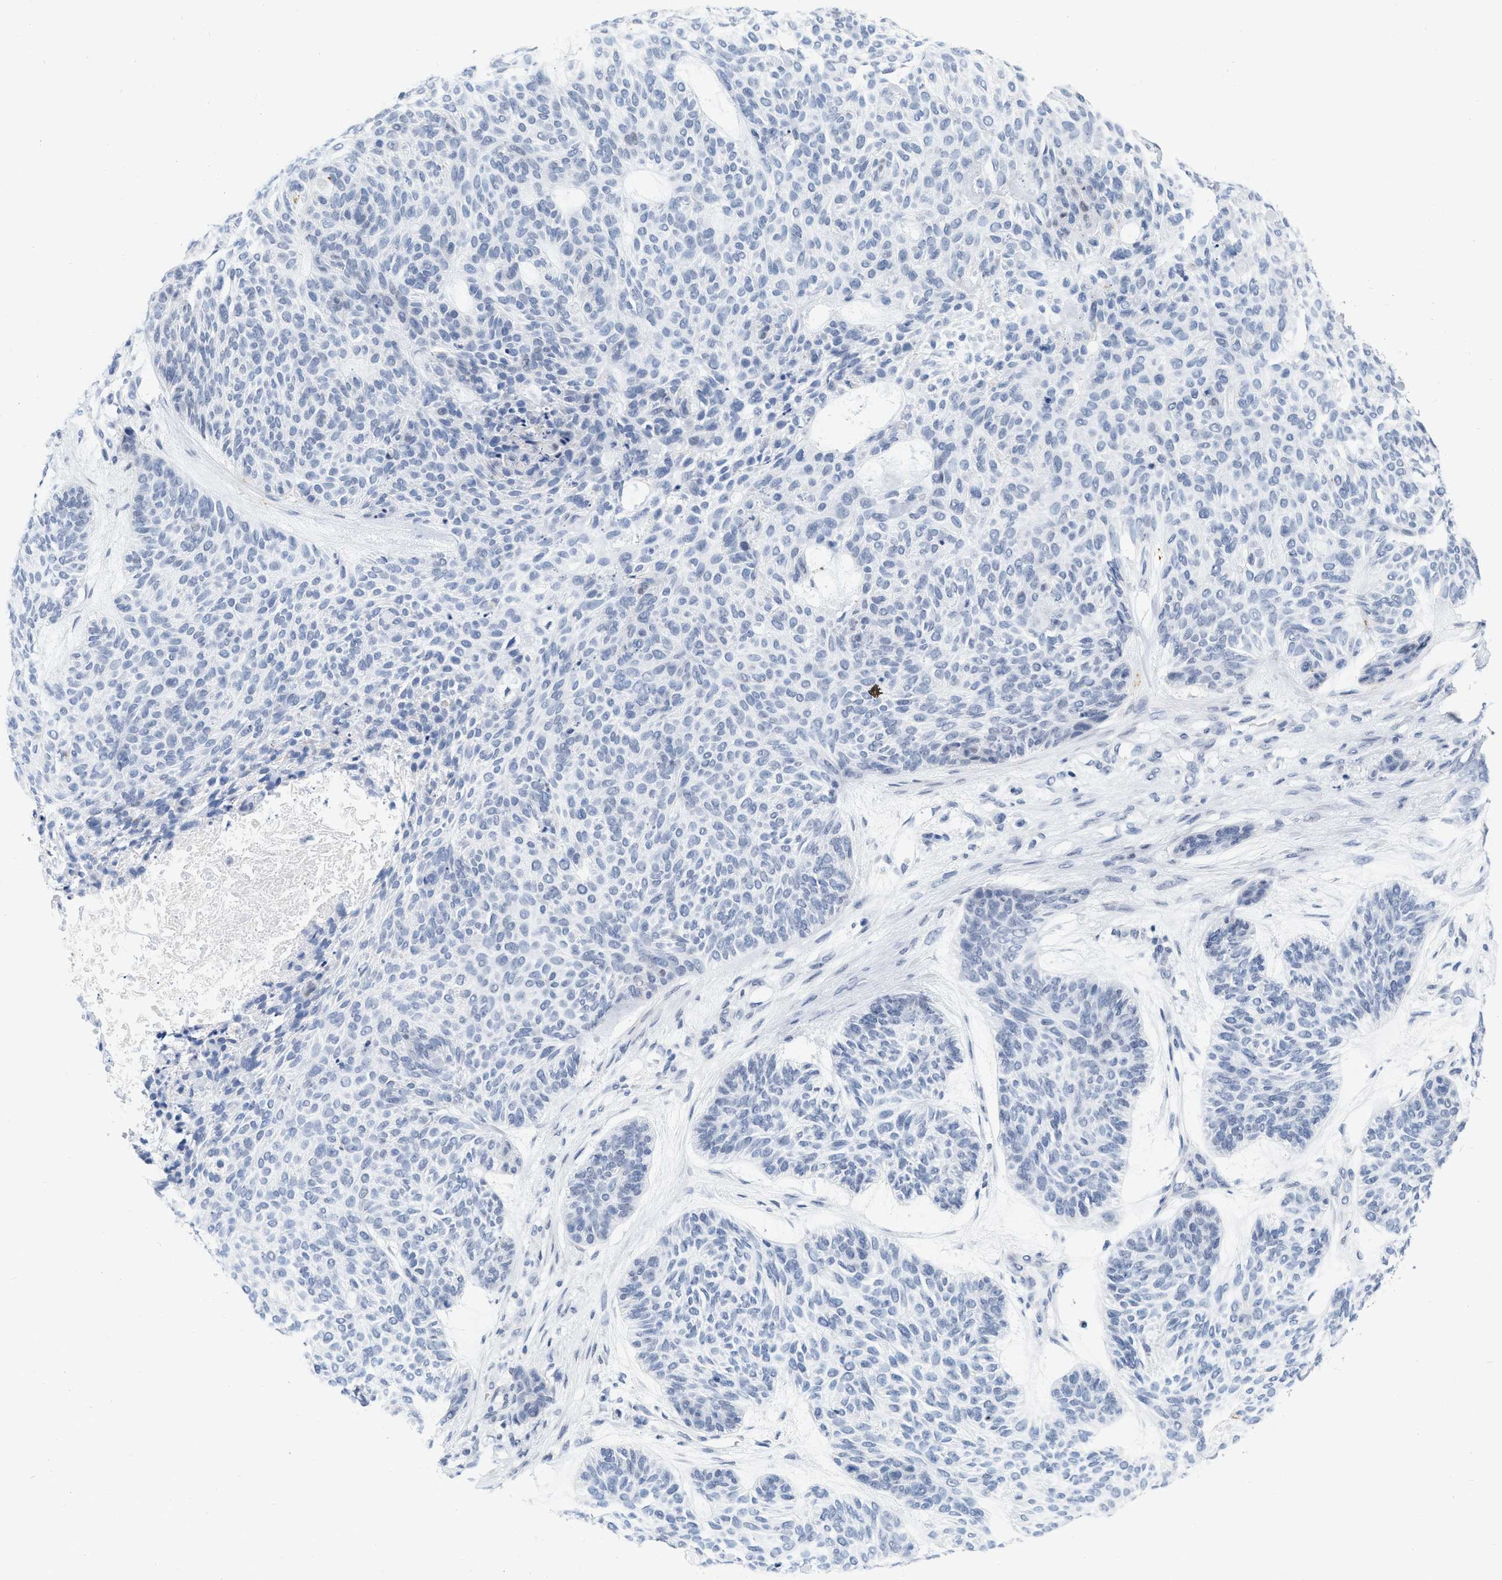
{"staining": {"intensity": "negative", "quantity": "none", "location": "none"}, "tissue": "skin cancer", "cell_type": "Tumor cells", "image_type": "cancer", "snomed": [{"axis": "morphology", "description": "Basal cell carcinoma"}, {"axis": "topography", "description": "Skin"}], "caption": "A micrograph of skin basal cell carcinoma stained for a protein demonstrates no brown staining in tumor cells.", "gene": "XIRP1", "patient": {"sex": "male", "age": 55}}